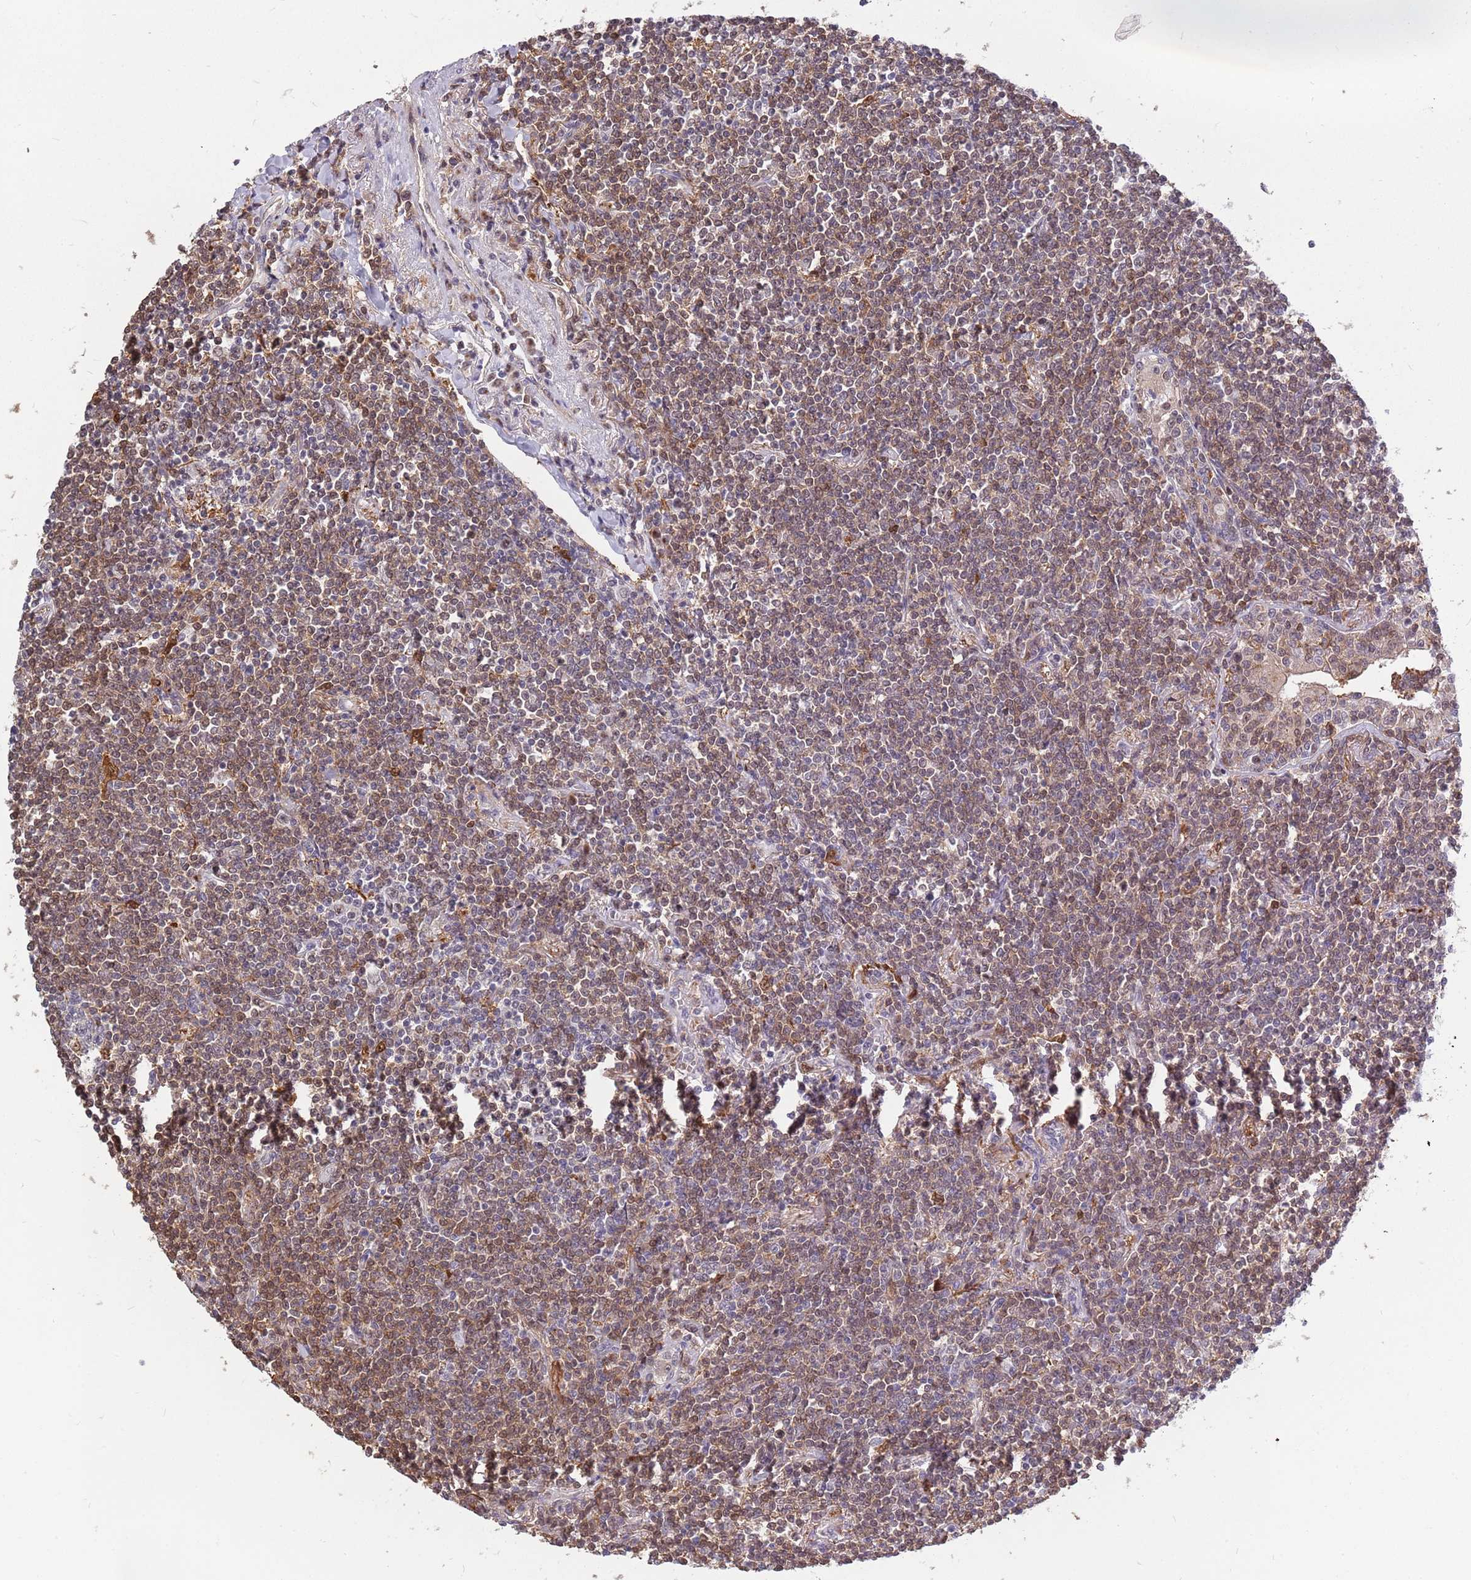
{"staining": {"intensity": "weak", "quantity": ">75%", "location": "nuclear"}, "tissue": "lymphoma", "cell_type": "Tumor cells", "image_type": "cancer", "snomed": [{"axis": "morphology", "description": "Malignant lymphoma, non-Hodgkin's type, Low grade"}, {"axis": "topography", "description": "Lung"}], "caption": "About >75% of tumor cells in human low-grade malignant lymphoma, non-Hodgkin's type show weak nuclear protein positivity as visualized by brown immunohistochemical staining.", "gene": "CCNJL", "patient": {"sex": "female", "age": 71}}